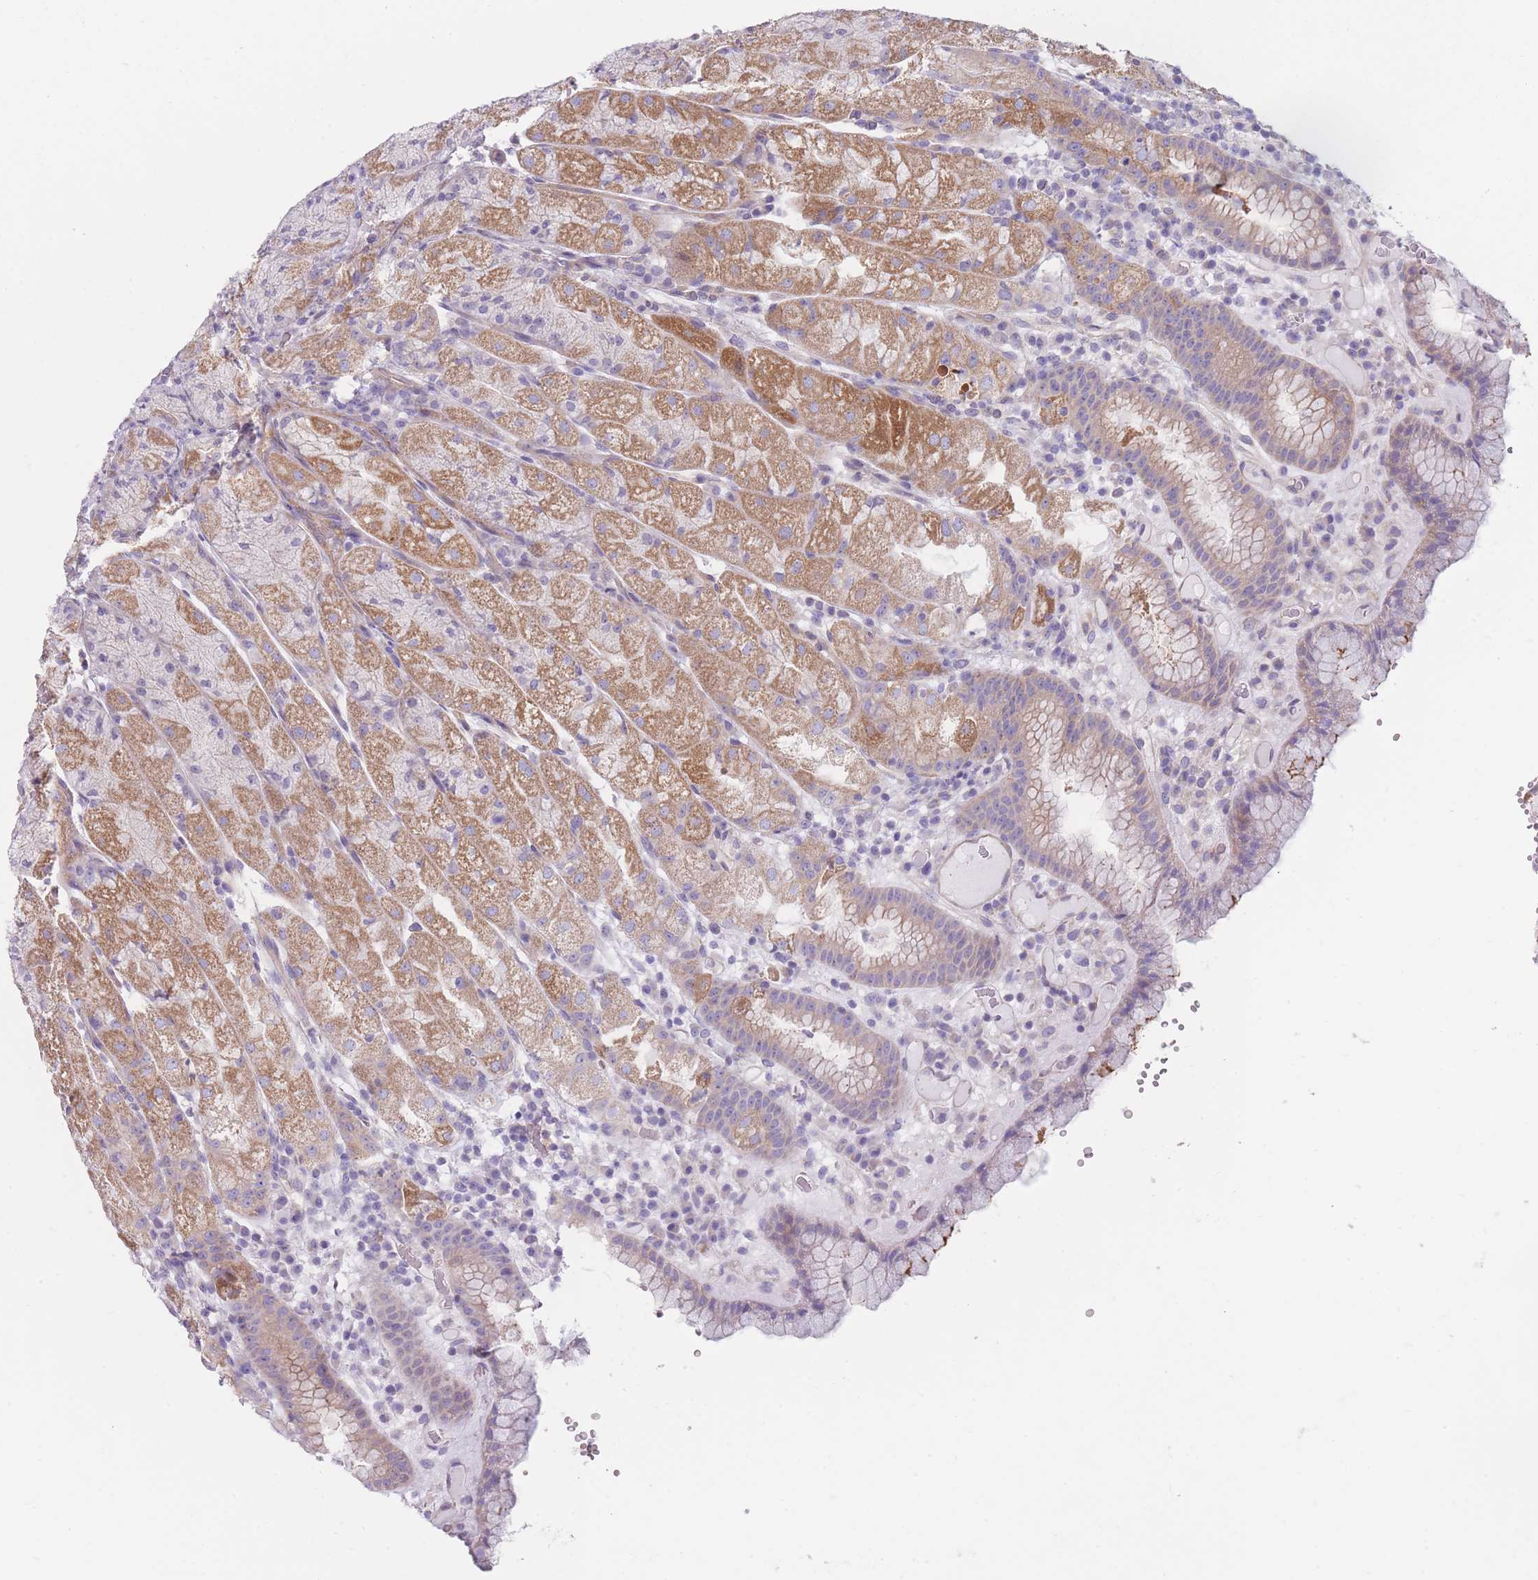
{"staining": {"intensity": "moderate", "quantity": "25%-75%", "location": "cytoplasmic/membranous"}, "tissue": "stomach", "cell_type": "Glandular cells", "image_type": "normal", "snomed": [{"axis": "morphology", "description": "Normal tissue, NOS"}, {"axis": "topography", "description": "Stomach, upper"}], "caption": "Moderate cytoplasmic/membranous expression is present in approximately 25%-75% of glandular cells in benign stomach. The staining was performed using DAB, with brown indicating positive protein expression. Nuclei are stained blue with hematoxylin.", "gene": "SERPINB3", "patient": {"sex": "male", "age": 52}}